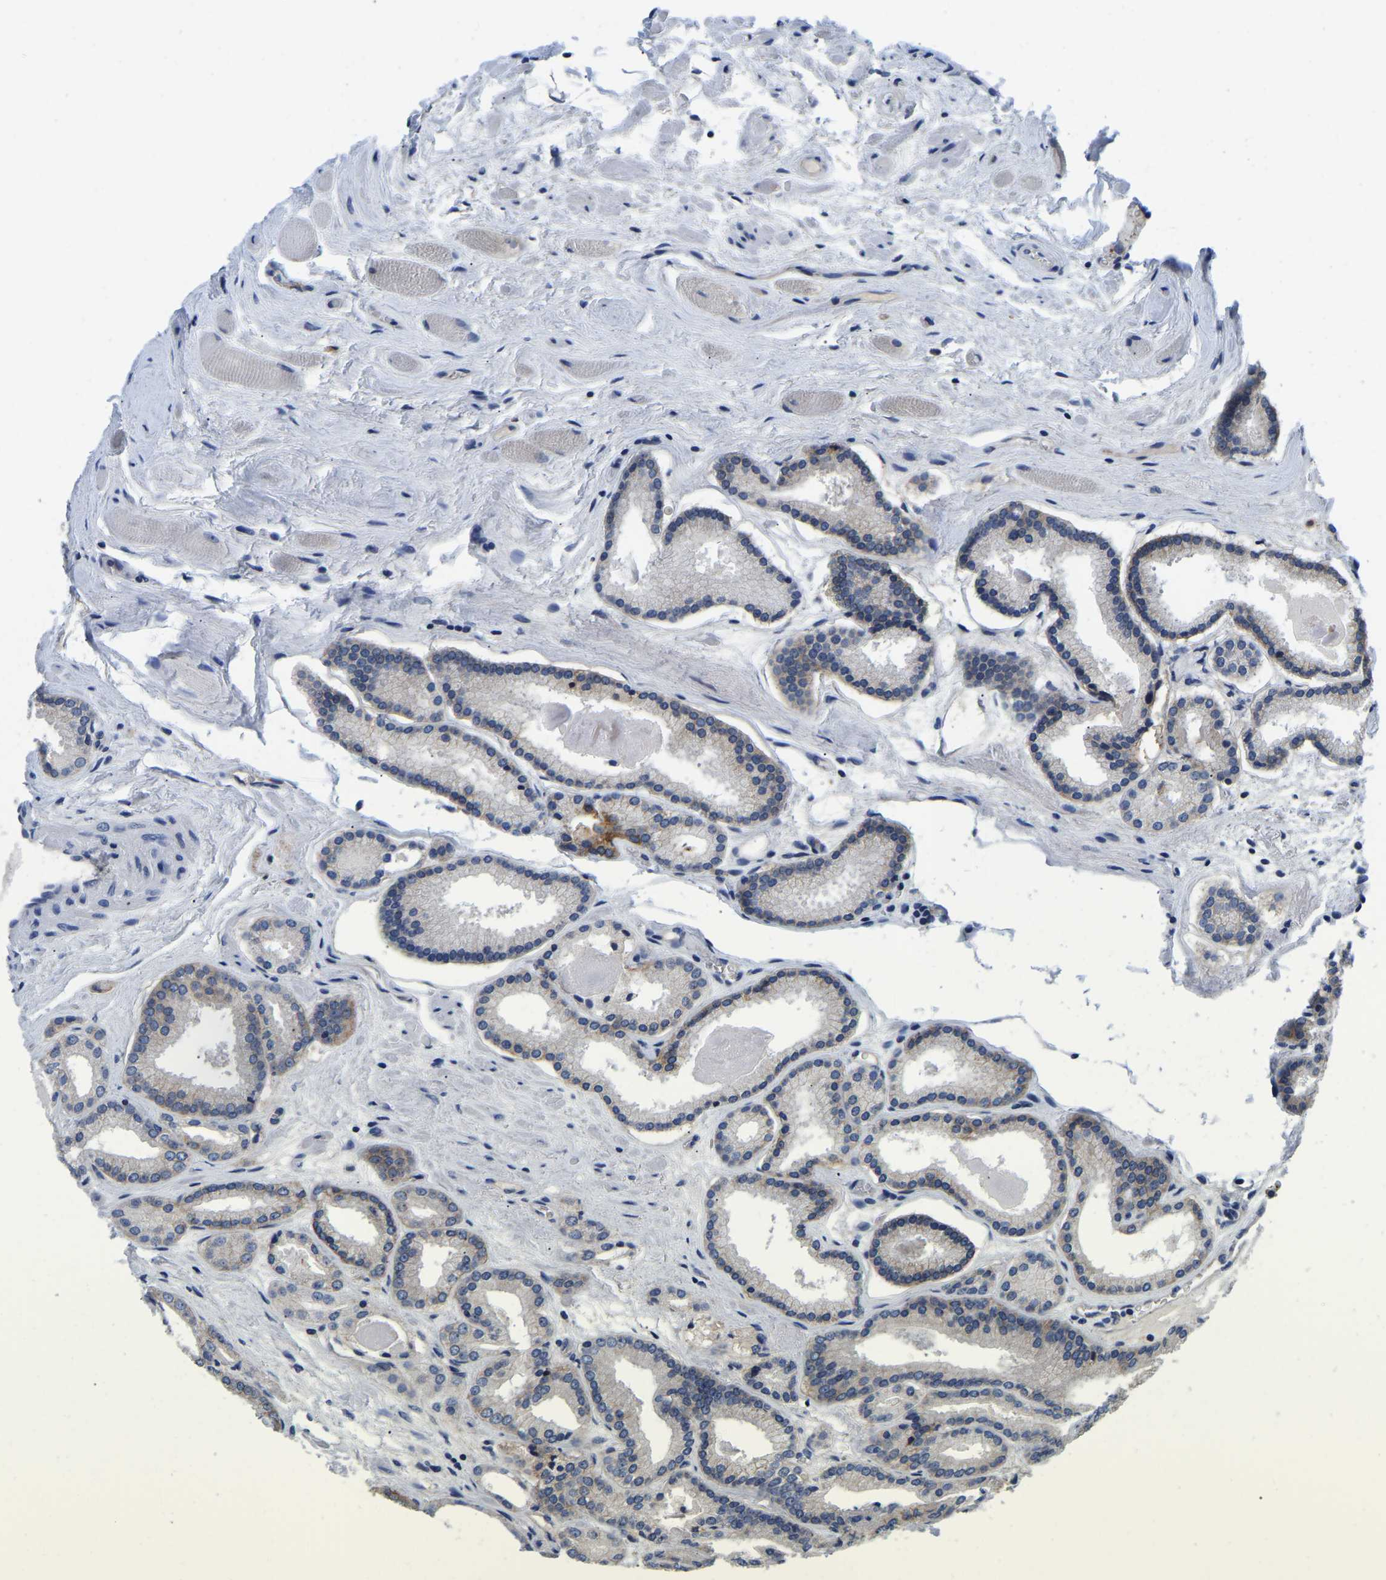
{"staining": {"intensity": "moderate", "quantity": "25%-75%", "location": "cytoplasmic/membranous"}, "tissue": "prostate cancer", "cell_type": "Tumor cells", "image_type": "cancer", "snomed": [{"axis": "morphology", "description": "Adenocarcinoma, Low grade"}, {"axis": "topography", "description": "Prostate"}], "caption": "Moderate cytoplasmic/membranous staining for a protein is identified in approximately 25%-75% of tumor cells of prostate adenocarcinoma (low-grade) using IHC.", "gene": "ITGA2", "patient": {"sex": "male", "age": 59}}